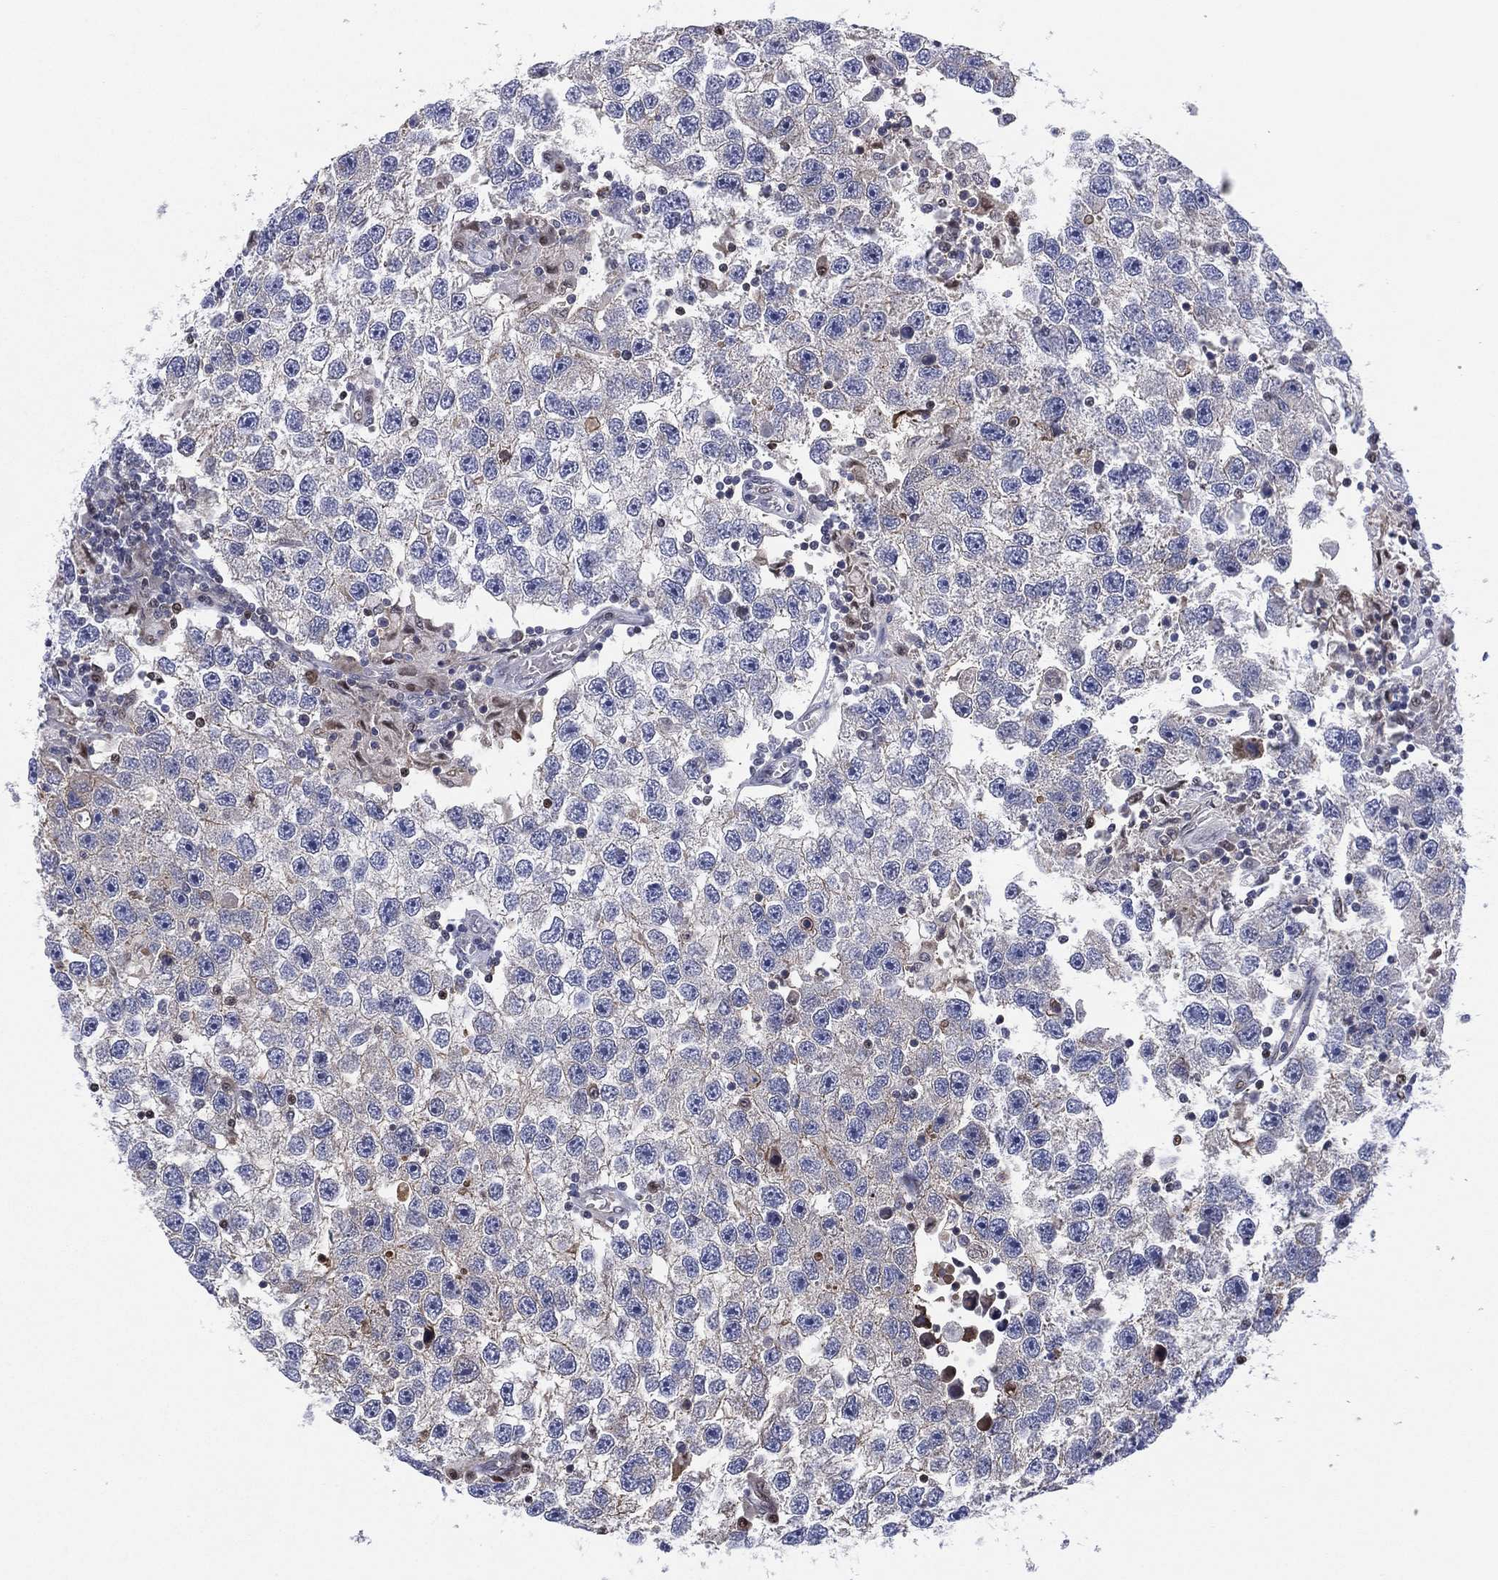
{"staining": {"intensity": "negative", "quantity": "none", "location": "none"}, "tissue": "testis cancer", "cell_type": "Tumor cells", "image_type": "cancer", "snomed": [{"axis": "morphology", "description": "Seminoma, NOS"}, {"axis": "topography", "description": "Testis"}], "caption": "Immunohistochemical staining of testis cancer (seminoma) demonstrates no significant positivity in tumor cells.", "gene": "SLC4A4", "patient": {"sex": "male", "age": 26}}